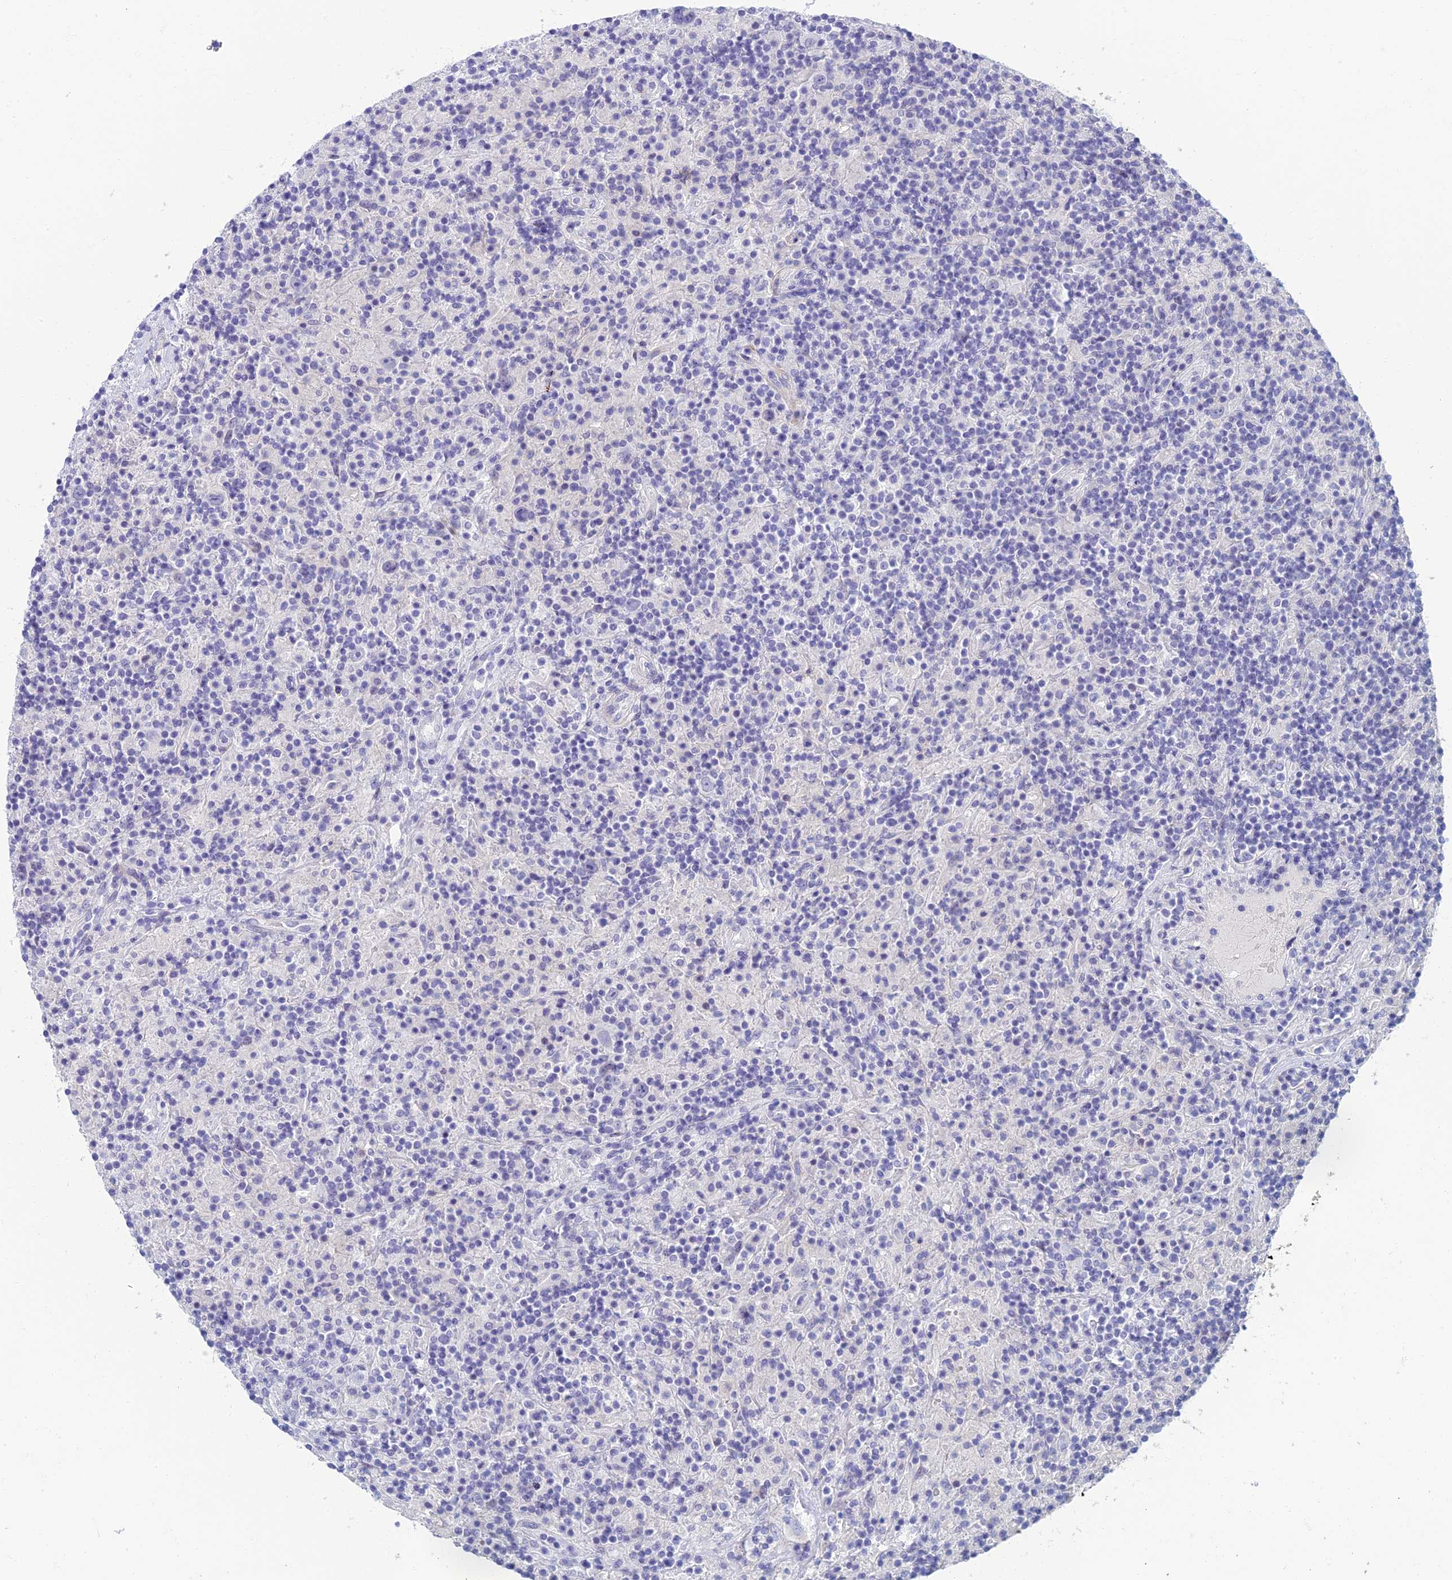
{"staining": {"intensity": "negative", "quantity": "none", "location": "none"}, "tissue": "lymphoma", "cell_type": "Tumor cells", "image_type": "cancer", "snomed": [{"axis": "morphology", "description": "Hodgkin's disease, NOS"}, {"axis": "topography", "description": "Lymph node"}], "caption": "Lymphoma was stained to show a protein in brown. There is no significant expression in tumor cells.", "gene": "NEURL1", "patient": {"sex": "male", "age": 70}}